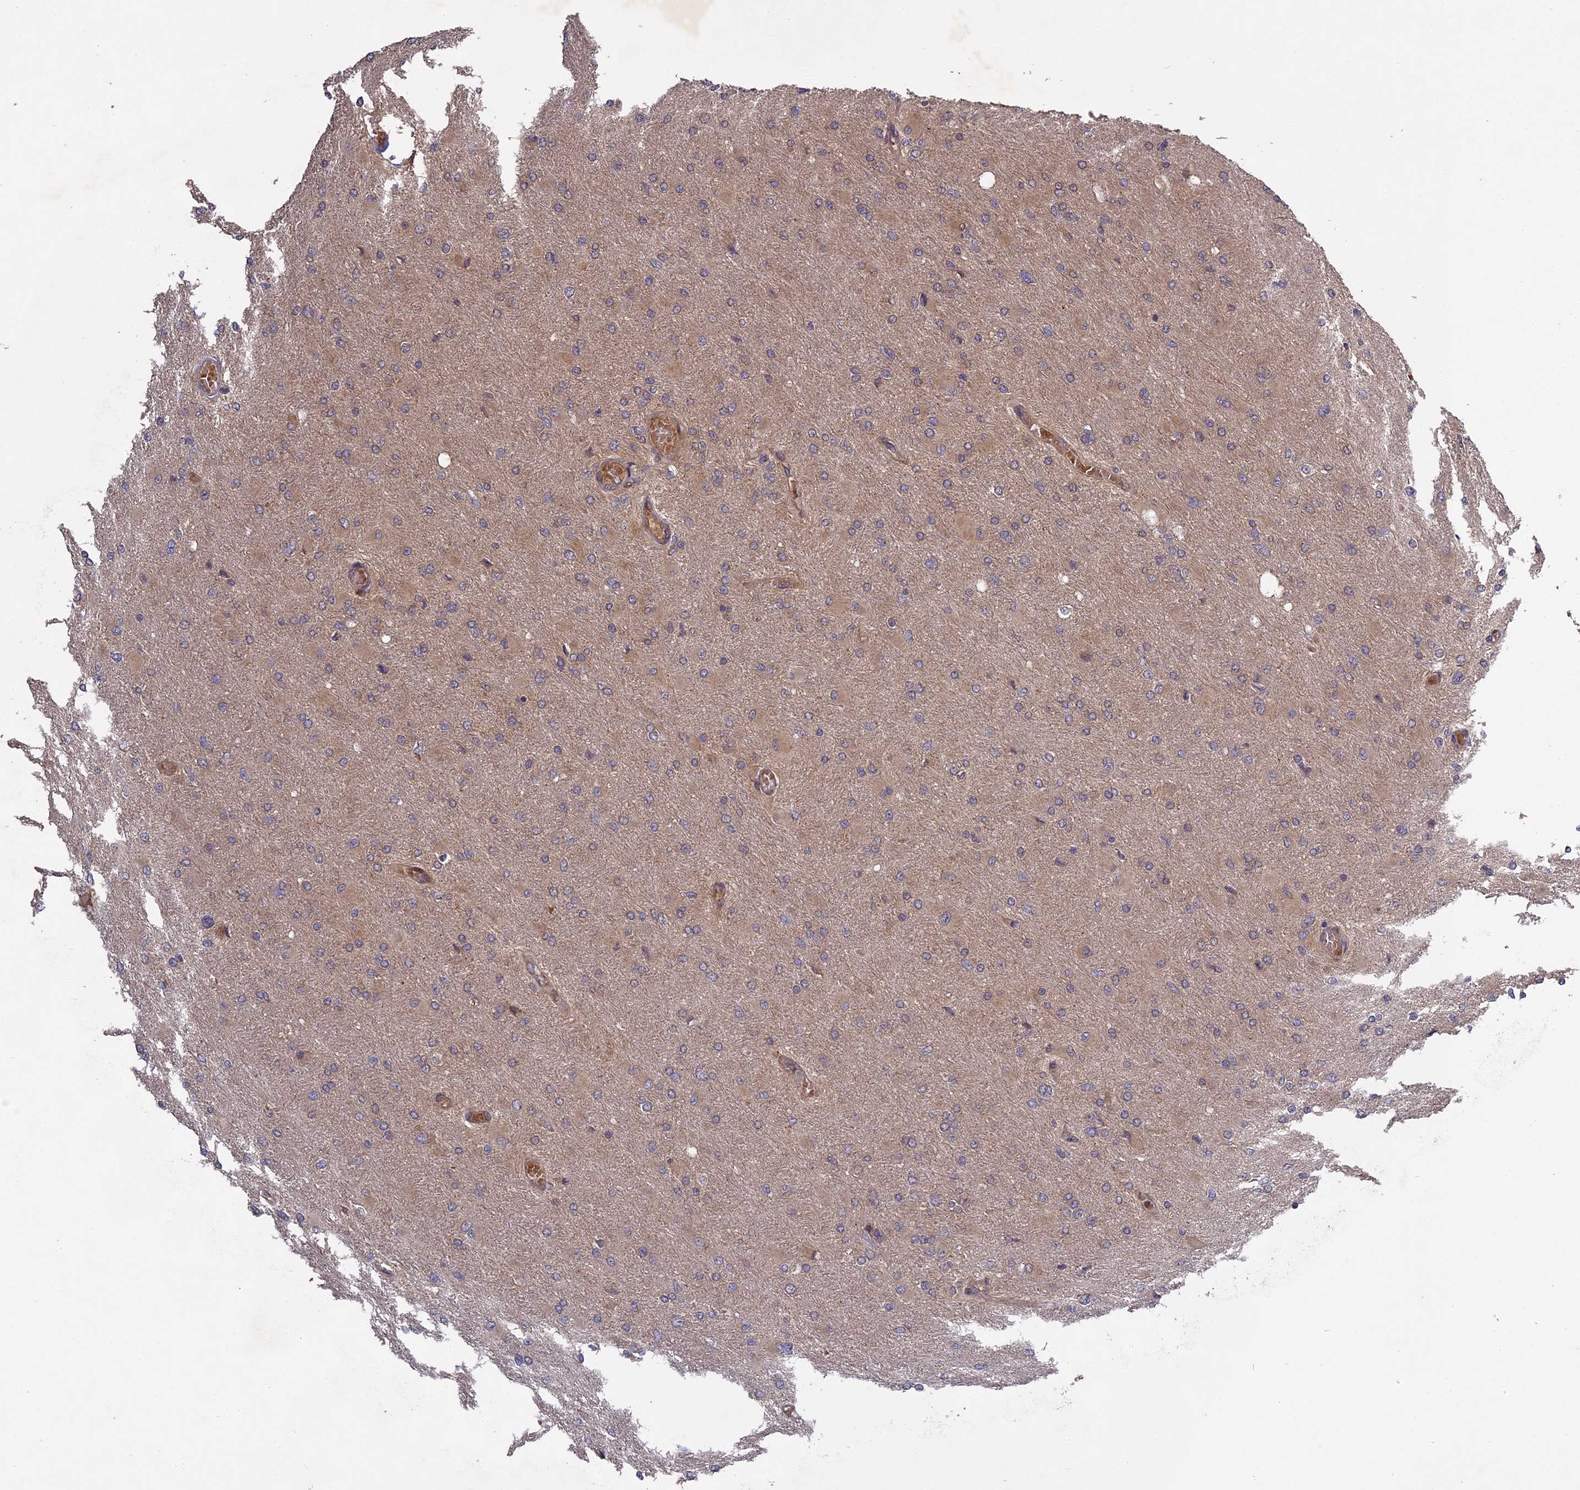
{"staining": {"intensity": "weak", "quantity": ">75%", "location": "cytoplasmic/membranous"}, "tissue": "glioma", "cell_type": "Tumor cells", "image_type": "cancer", "snomed": [{"axis": "morphology", "description": "Glioma, malignant, High grade"}, {"axis": "topography", "description": "Cerebral cortex"}], "caption": "Human malignant high-grade glioma stained with a brown dye displays weak cytoplasmic/membranous positive expression in approximately >75% of tumor cells.", "gene": "TMUB2", "patient": {"sex": "female", "age": 36}}